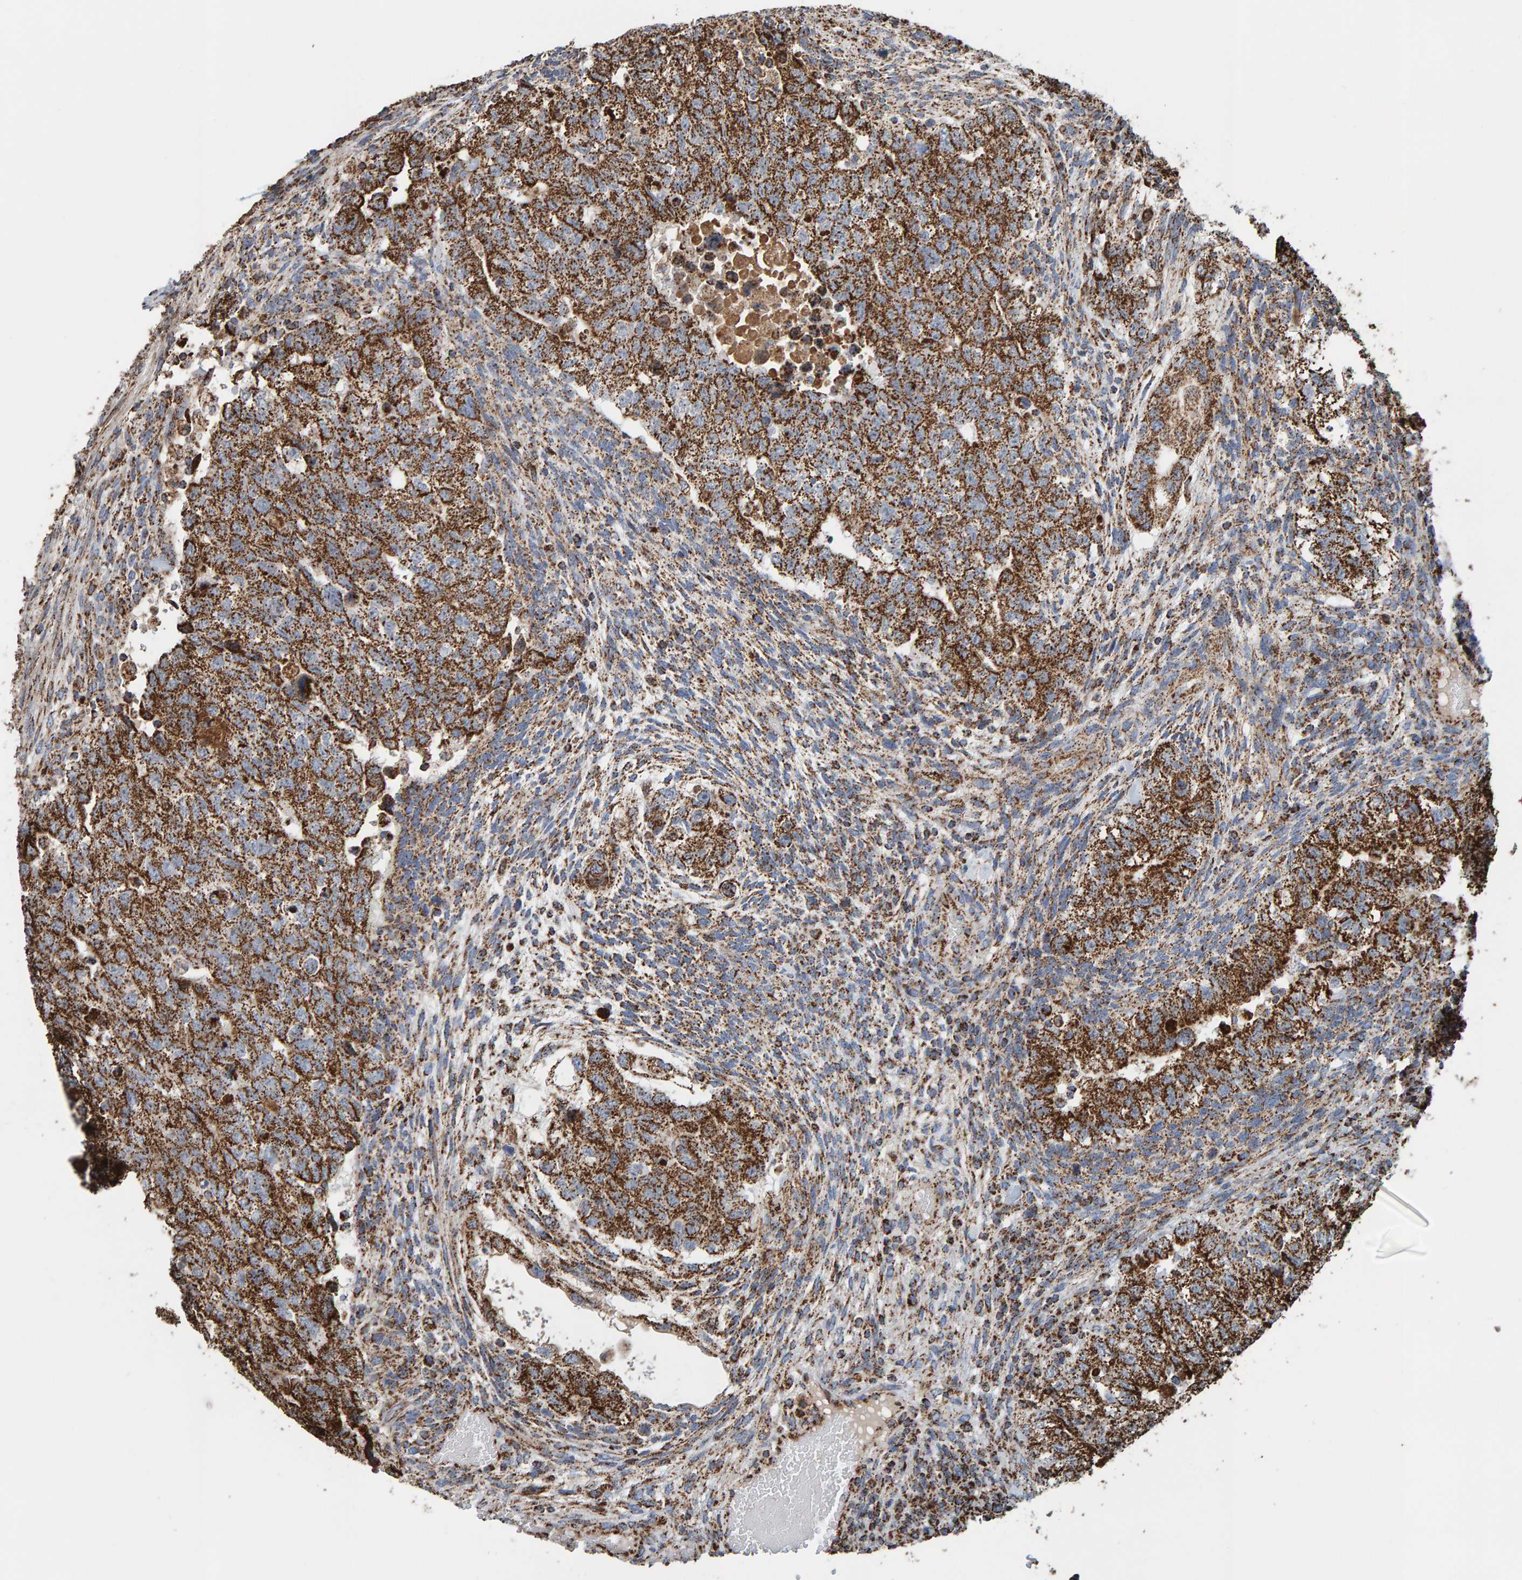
{"staining": {"intensity": "strong", "quantity": ">75%", "location": "cytoplasmic/membranous"}, "tissue": "testis cancer", "cell_type": "Tumor cells", "image_type": "cancer", "snomed": [{"axis": "morphology", "description": "Carcinoma, Embryonal, NOS"}, {"axis": "topography", "description": "Testis"}], "caption": "A photomicrograph showing strong cytoplasmic/membranous positivity in approximately >75% of tumor cells in testis cancer (embryonal carcinoma), as visualized by brown immunohistochemical staining.", "gene": "MRPL45", "patient": {"sex": "male", "age": 36}}